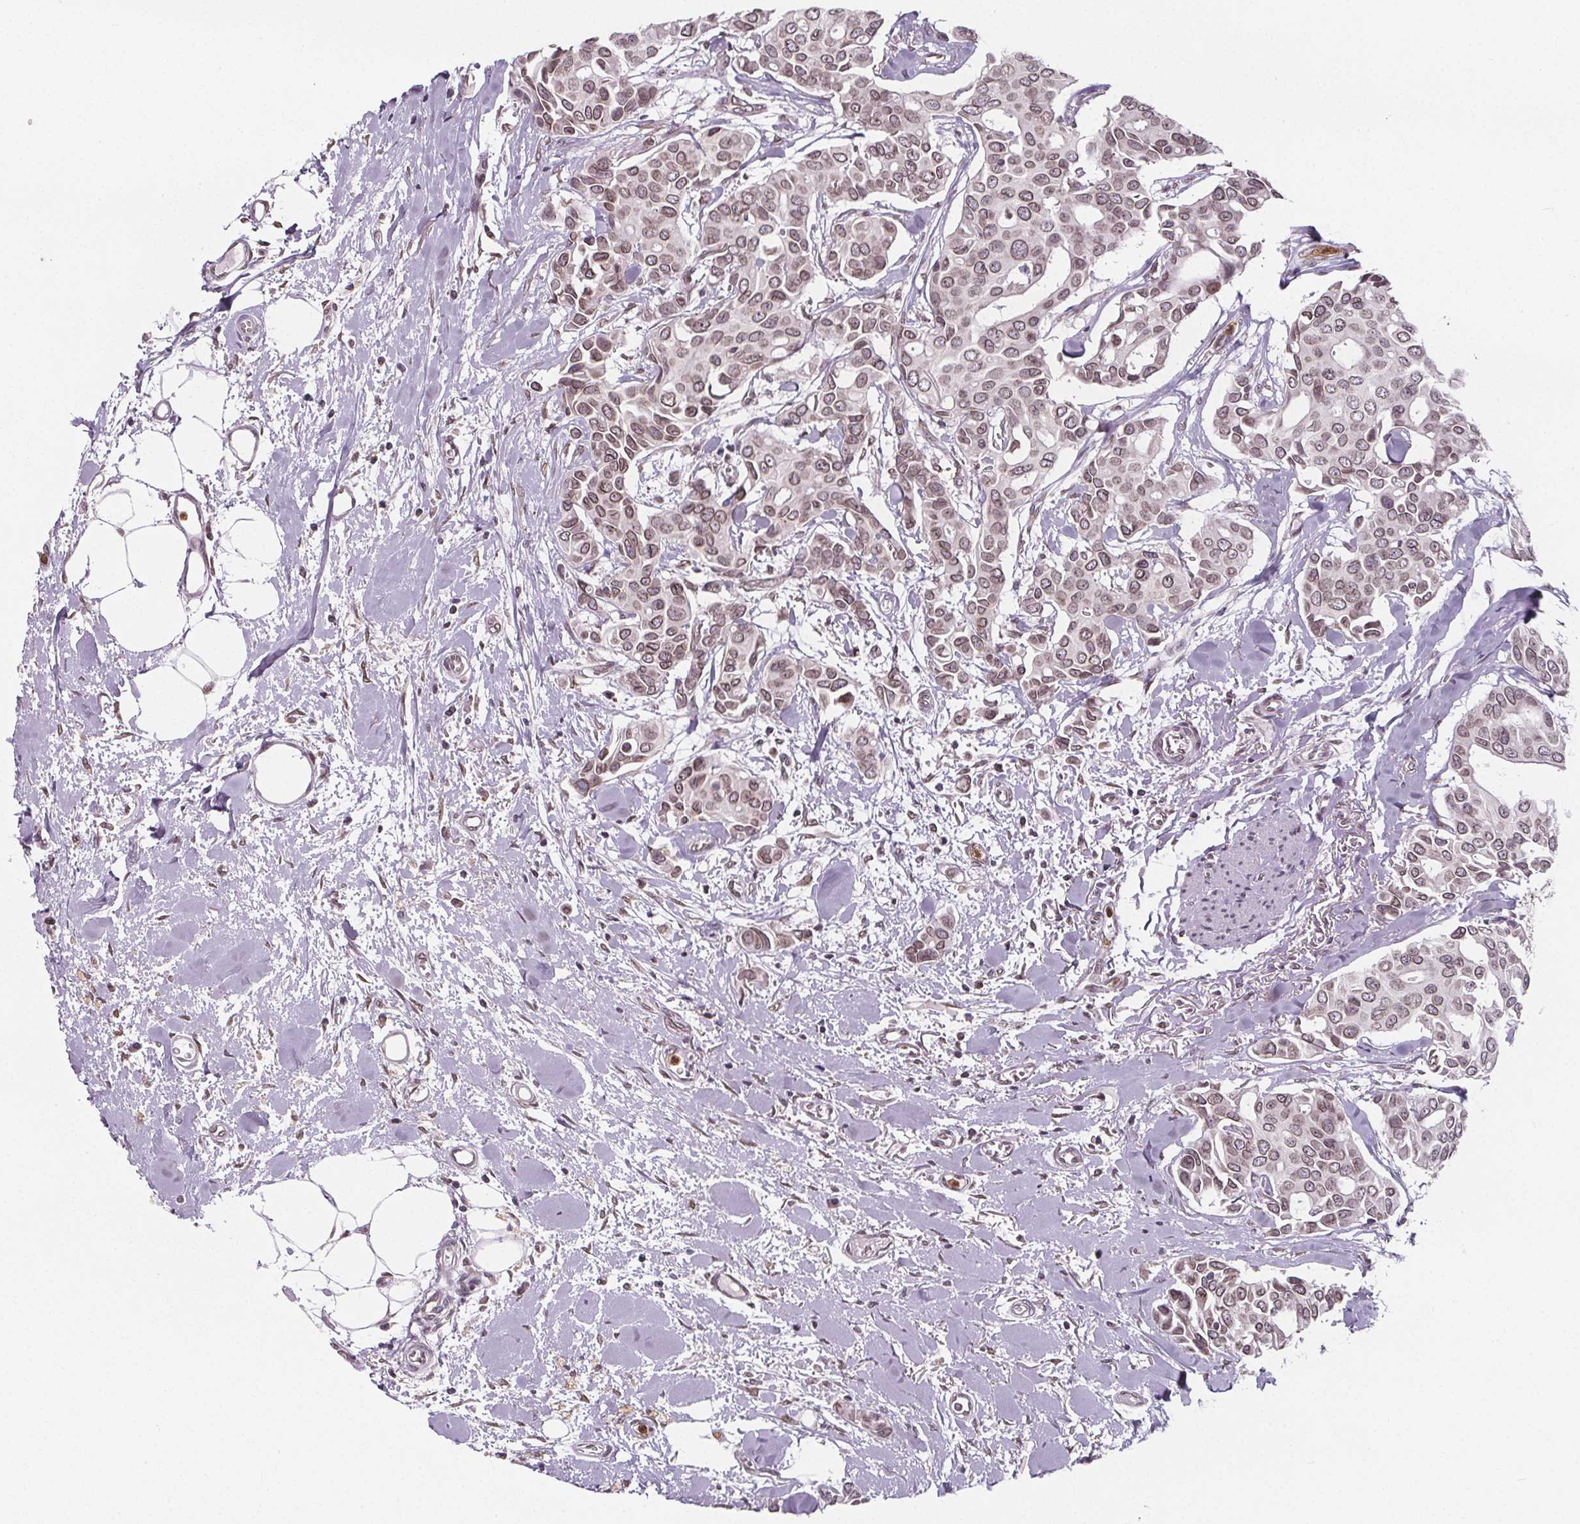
{"staining": {"intensity": "moderate", "quantity": "25%-75%", "location": "cytoplasmic/membranous,nuclear"}, "tissue": "breast cancer", "cell_type": "Tumor cells", "image_type": "cancer", "snomed": [{"axis": "morphology", "description": "Duct carcinoma"}, {"axis": "topography", "description": "Breast"}], "caption": "This is a histology image of immunohistochemistry staining of breast infiltrating ductal carcinoma, which shows moderate positivity in the cytoplasmic/membranous and nuclear of tumor cells.", "gene": "TTC39C", "patient": {"sex": "female", "age": 54}}